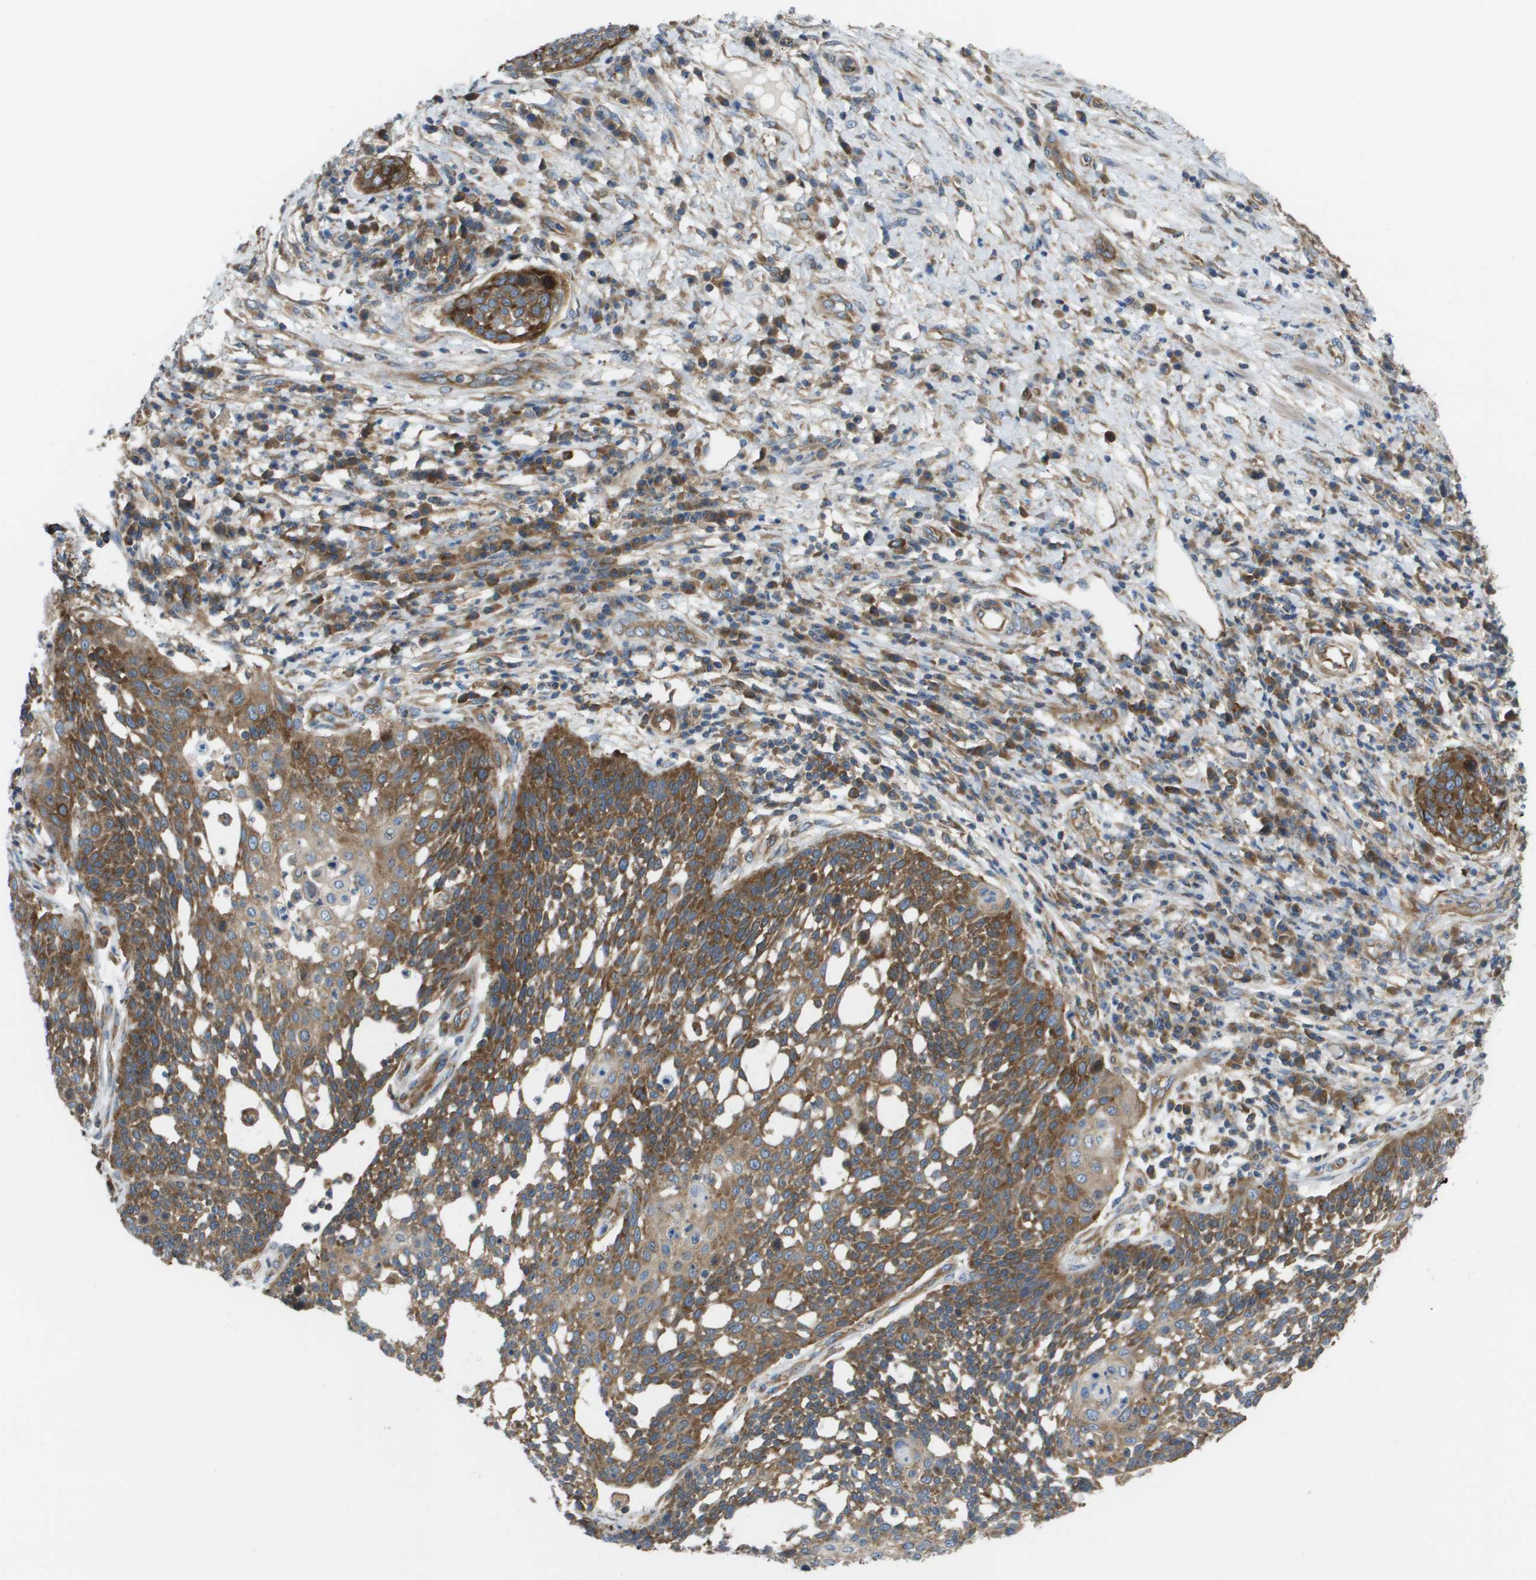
{"staining": {"intensity": "strong", "quantity": ">75%", "location": "cytoplasmic/membranous"}, "tissue": "cervical cancer", "cell_type": "Tumor cells", "image_type": "cancer", "snomed": [{"axis": "morphology", "description": "Squamous cell carcinoma, NOS"}, {"axis": "topography", "description": "Cervix"}], "caption": "Immunohistochemistry (DAB) staining of human cervical cancer (squamous cell carcinoma) reveals strong cytoplasmic/membranous protein staining in about >75% of tumor cells.", "gene": "EIF4G2", "patient": {"sex": "female", "age": 34}}